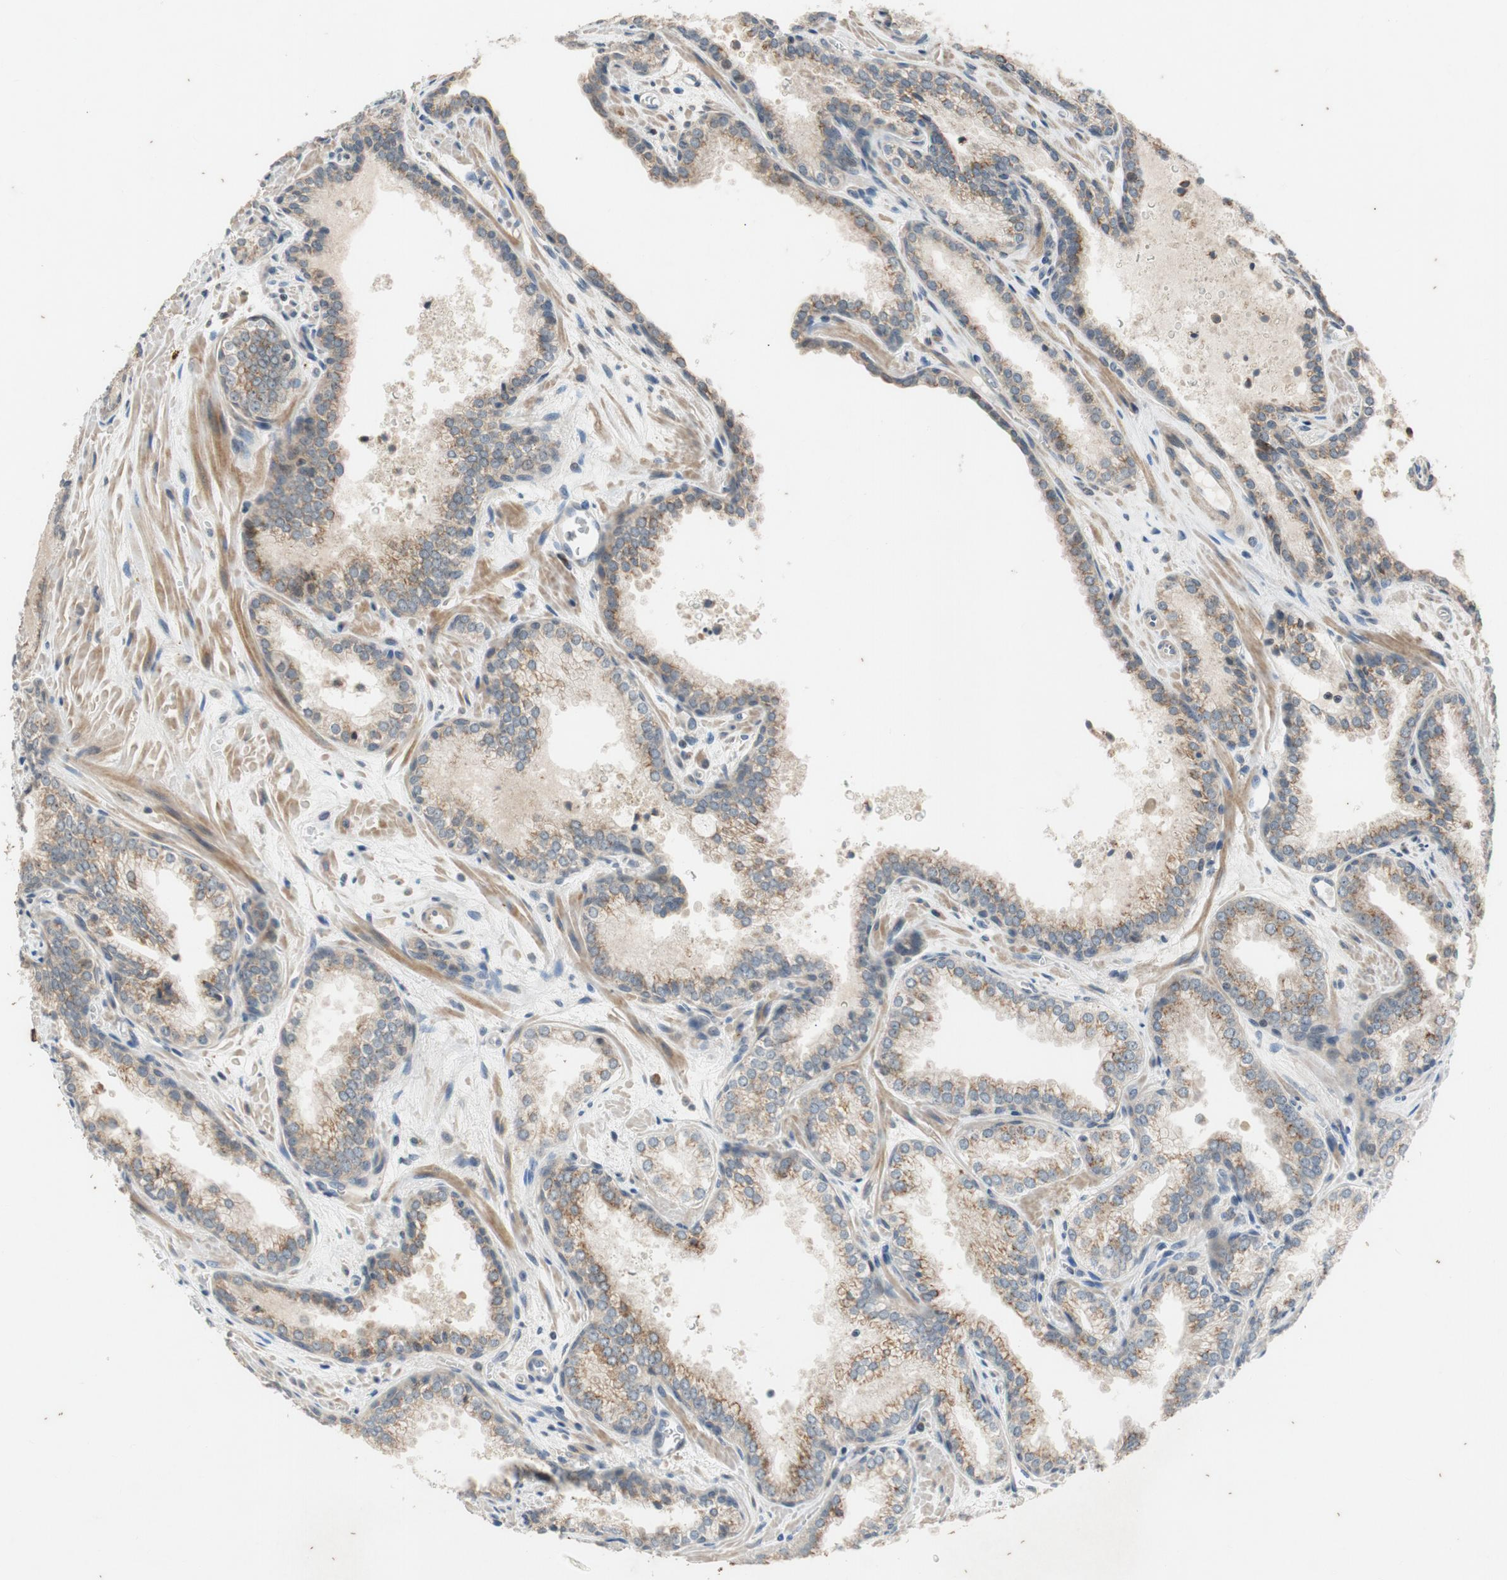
{"staining": {"intensity": "weak", "quantity": ">75%", "location": "cytoplasmic/membranous"}, "tissue": "prostate cancer", "cell_type": "Tumor cells", "image_type": "cancer", "snomed": [{"axis": "morphology", "description": "Adenocarcinoma, Low grade"}, {"axis": "topography", "description": "Prostate"}], "caption": "A brown stain highlights weak cytoplasmic/membranous positivity of a protein in prostate cancer (low-grade adenocarcinoma) tumor cells.", "gene": "ATP2C1", "patient": {"sex": "male", "age": 60}}